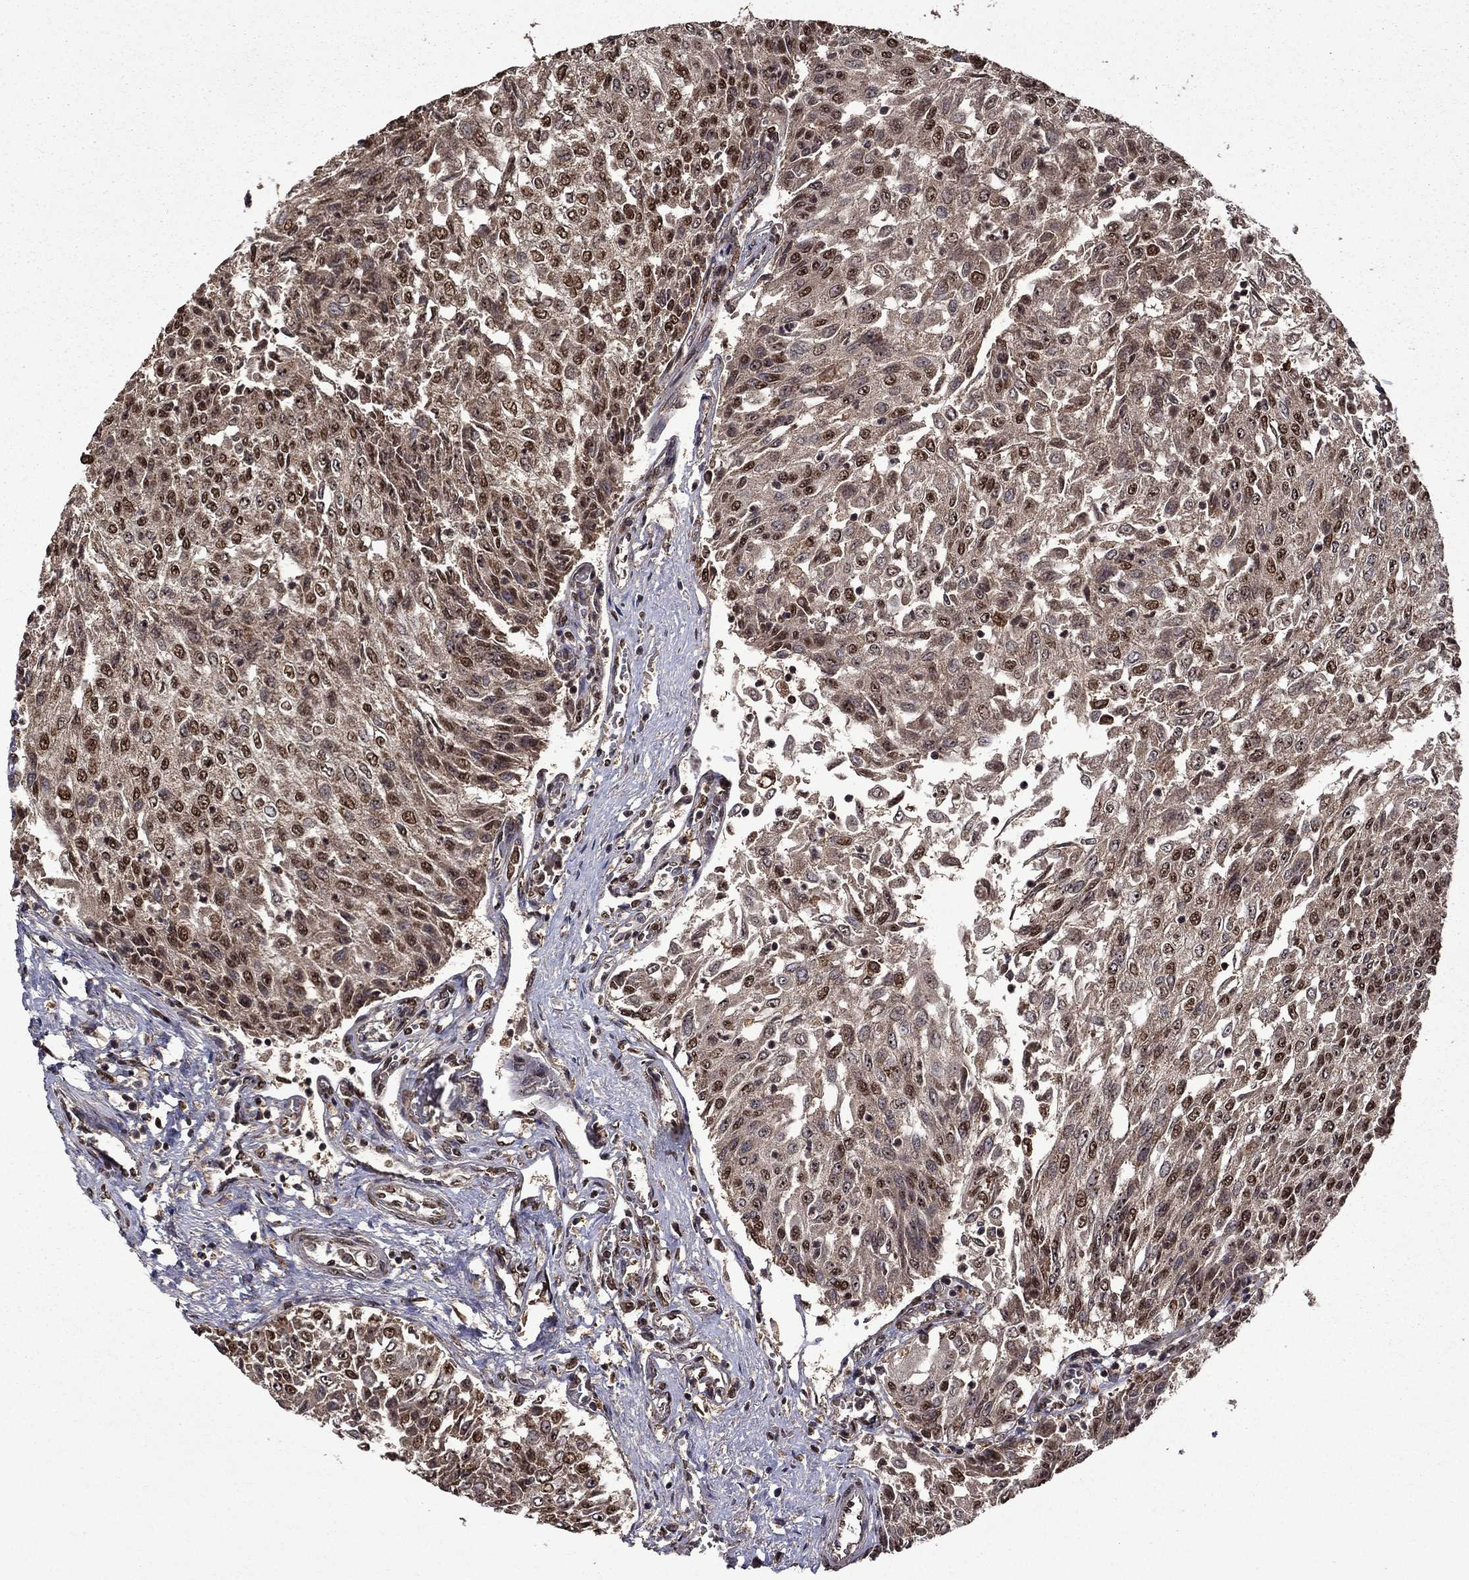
{"staining": {"intensity": "strong", "quantity": "25%-75%", "location": "cytoplasmic/membranous,nuclear"}, "tissue": "urothelial cancer", "cell_type": "Tumor cells", "image_type": "cancer", "snomed": [{"axis": "morphology", "description": "Urothelial carcinoma, Low grade"}, {"axis": "topography", "description": "Urinary bladder"}], "caption": "Immunohistochemical staining of human low-grade urothelial carcinoma shows high levels of strong cytoplasmic/membranous and nuclear protein expression in approximately 25%-75% of tumor cells.", "gene": "ITM2B", "patient": {"sex": "male", "age": 78}}